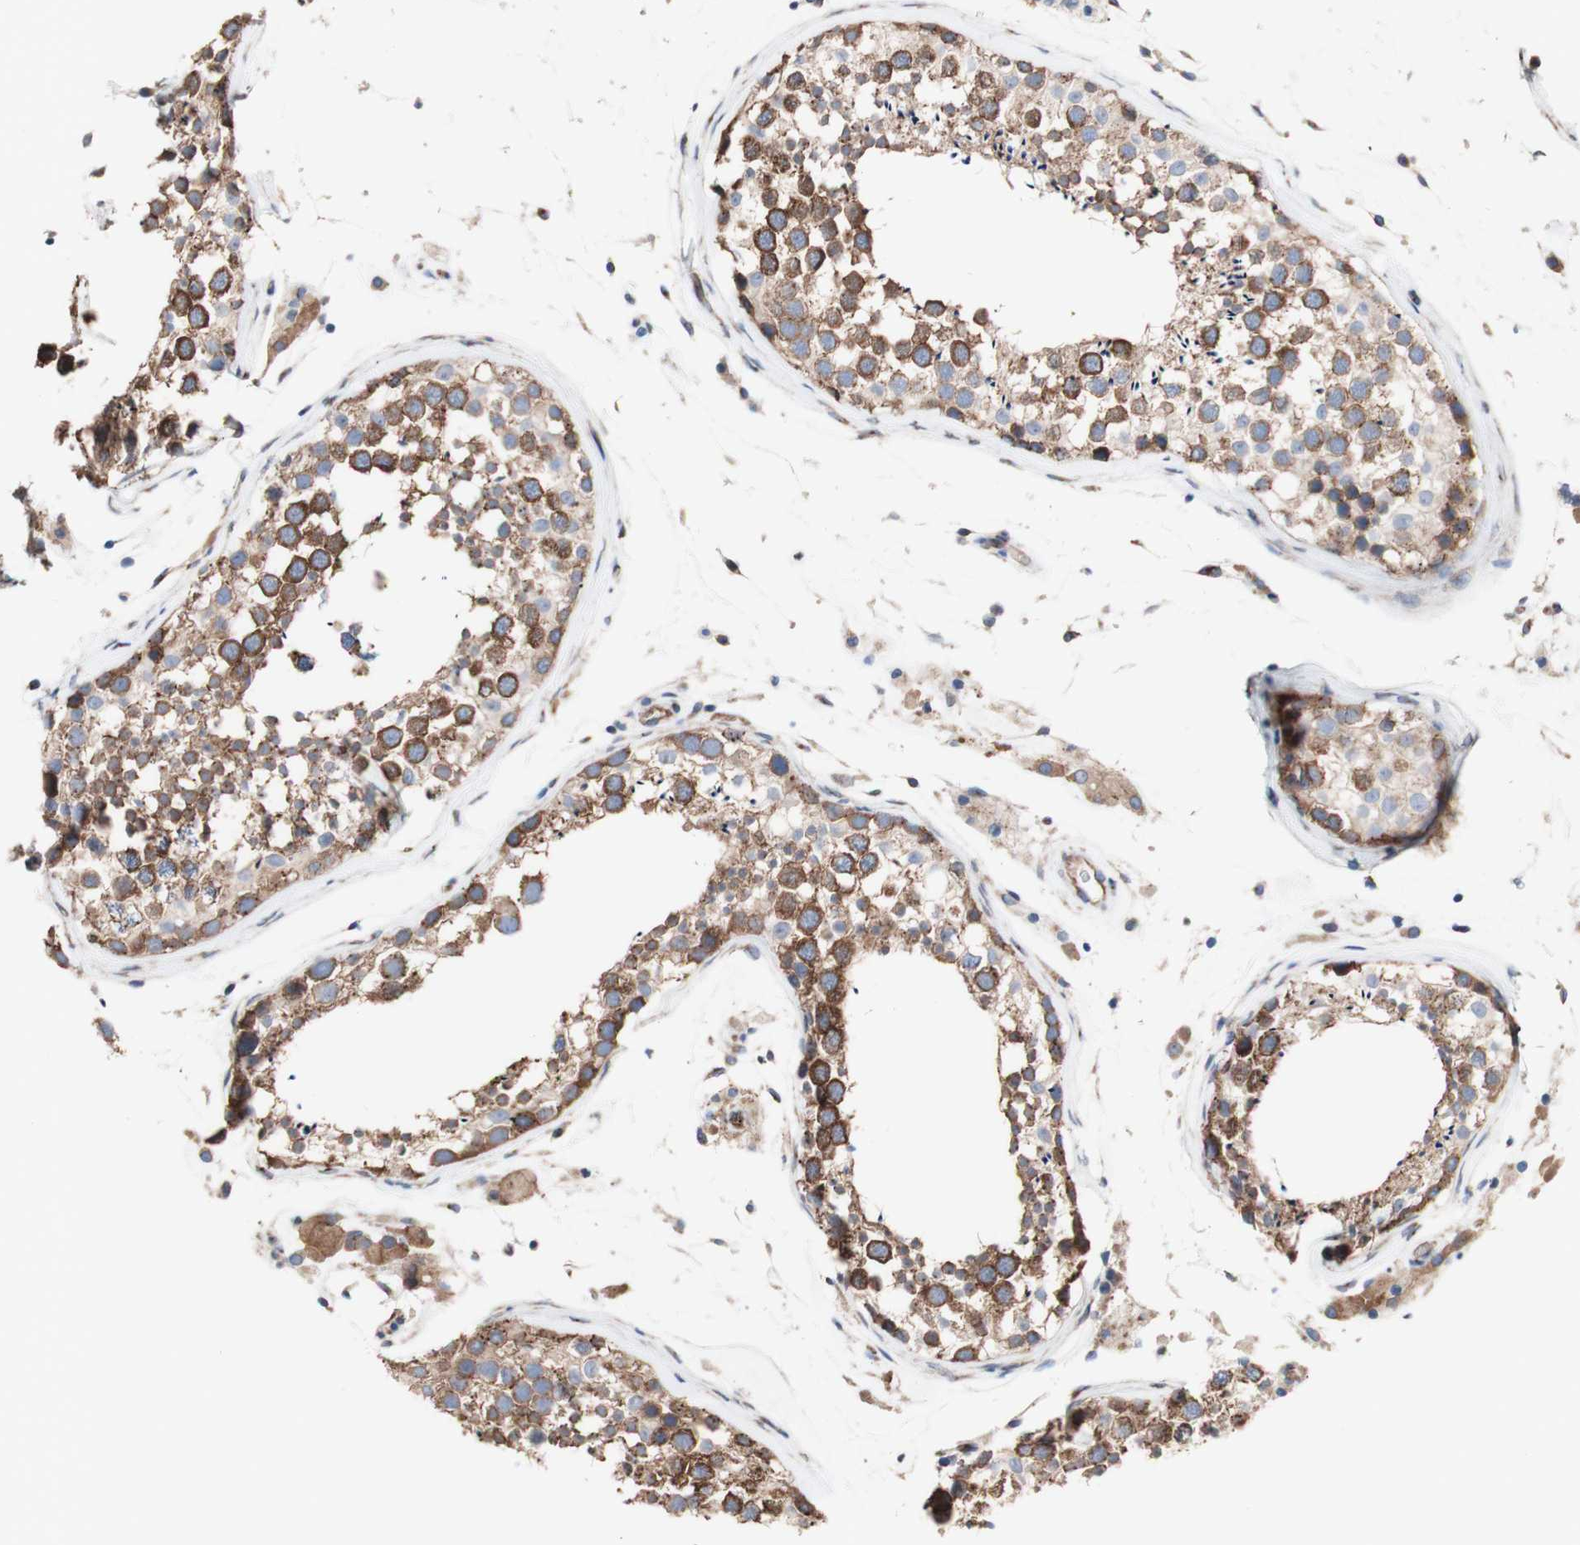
{"staining": {"intensity": "strong", "quantity": ">75%", "location": "cytoplasmic/membranous"}, "tissue": "testis", "cell_type": "Cells in seminiferous ducts", "image_type": "normal", "snomed": [{"axis": "morphology", "description": "Normal tissue, NOS"}, {"axis": "topography", "description": "Testis"}], "caption": "IHC (DAB) staining of normal human testis shows strong cytoplasmic/membranous protein expression in about >75% of cells in seminiferous ducts.", "gene": "LRIG3", "patient": {"sex": "male", "age": 46}}